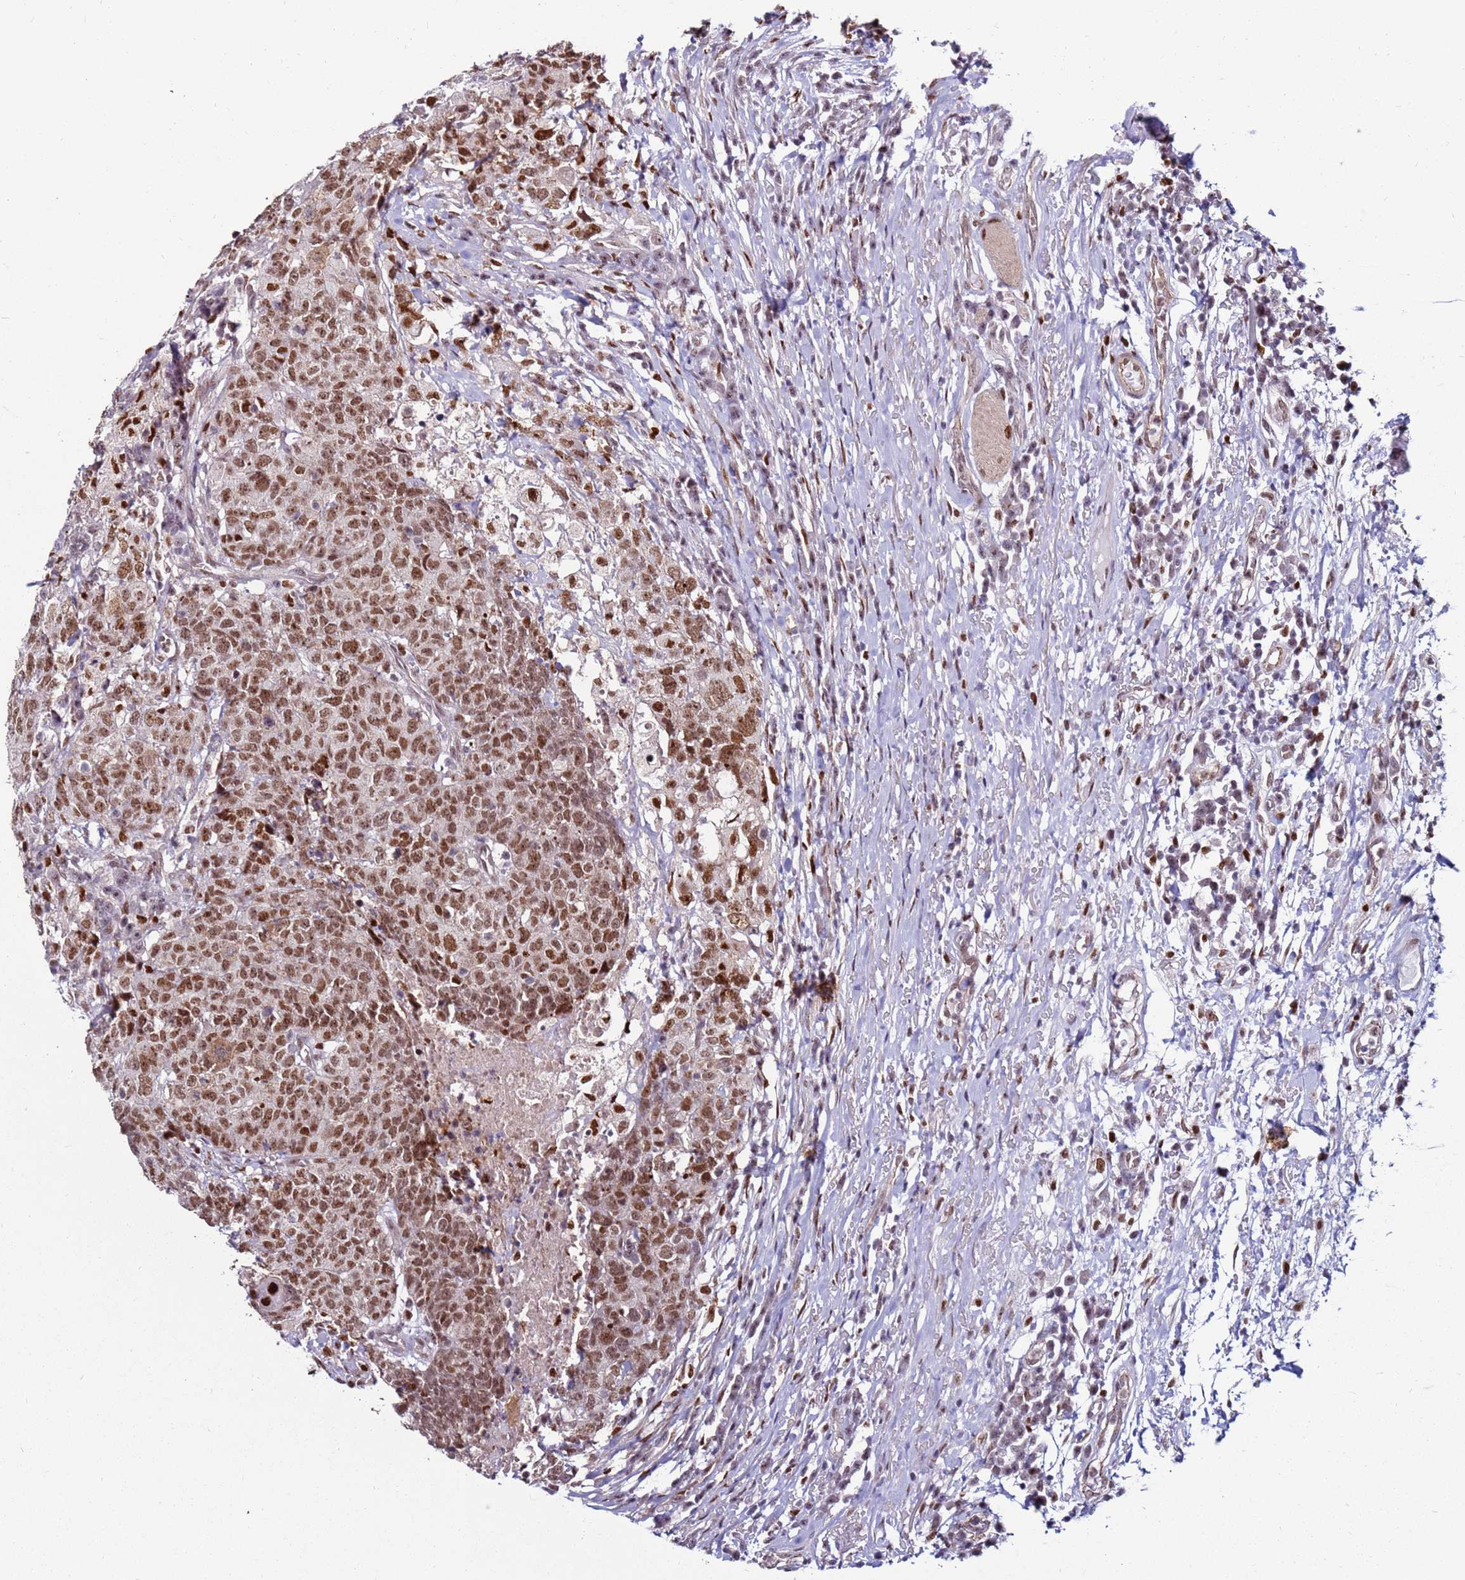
{"staining": {"intensity": "moderate", "quantity": ">75%", "location": "nuclear"}, "tissue": "head and neck cancer", "cell_type": "Tumor cells", "image_type": "cancer", "snomed": [{"axis": "morphology", "description": "Normal tissue, NOS"}, {"axis": "morphology", "description": "Squamous cell carcinoma, NOS"}, {"axis": "topography", "description": "Skeletal muscle"}, {"axis": "topography", "description": "Vascular tissue"}, {"axis": "topography", "description": "Peripheral nerve tissue"}, {"axis": "topography", "description": "Head-Neck"}], "caption": "Head and neck cancer tissue displays moderate nuclear expression in approximately >75% of tumor cells (brown staining indicates protein expression, while blue staining denotes nuclei).", "gene": "KPNA4", "patient": {"sex": "male", "age": 66}}